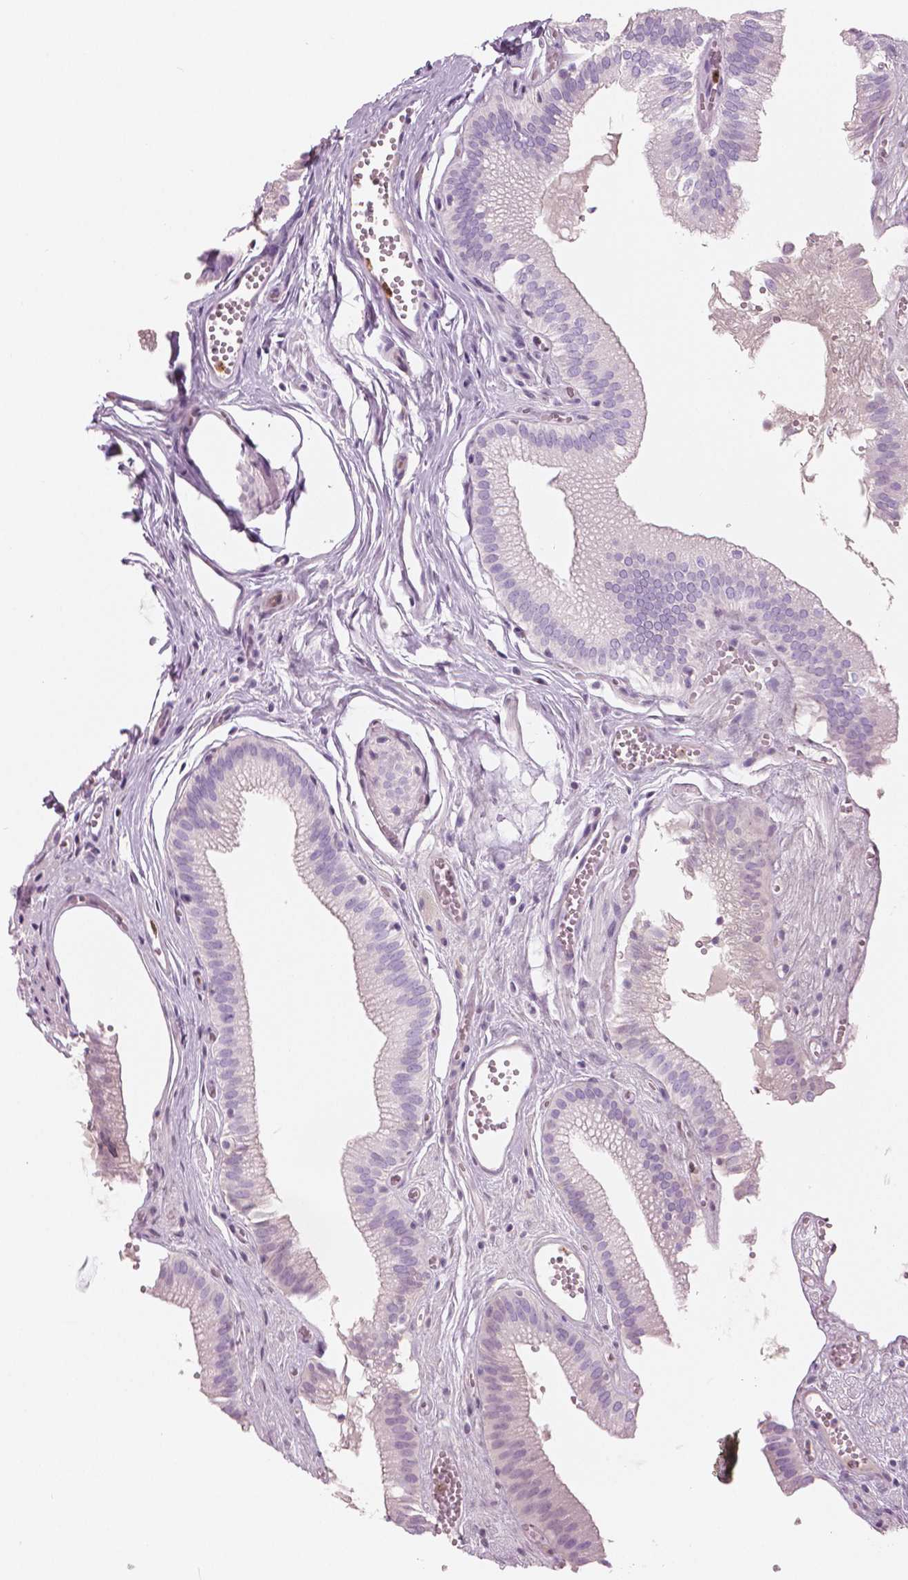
{"staining": {"intensity": "negative", "quantity": "none", "location": "none"}, "tissue": "gallbladder", "cell_type": "Glandular cells", "image_type": "normal", "snomed": [{"axis": "morphology", "description": "Normal tissue, NOS"}, {"axis": "topography", "description": "Gallbladder"}, {"axis": "topography", "description": "Peripheral nerve tissue"}], "caption": "Immunohistochemistry micrograph of benign human gallbladder stained for a protein (brown), which exhibits no staining in glandular cells. (DAB (3,3'-diaminobenzidine) immunohistochemistry (IHC) with hematoxylin counter stain).", "gene": "CXCR2", "patient": {"sex": "male", "age": 17}}